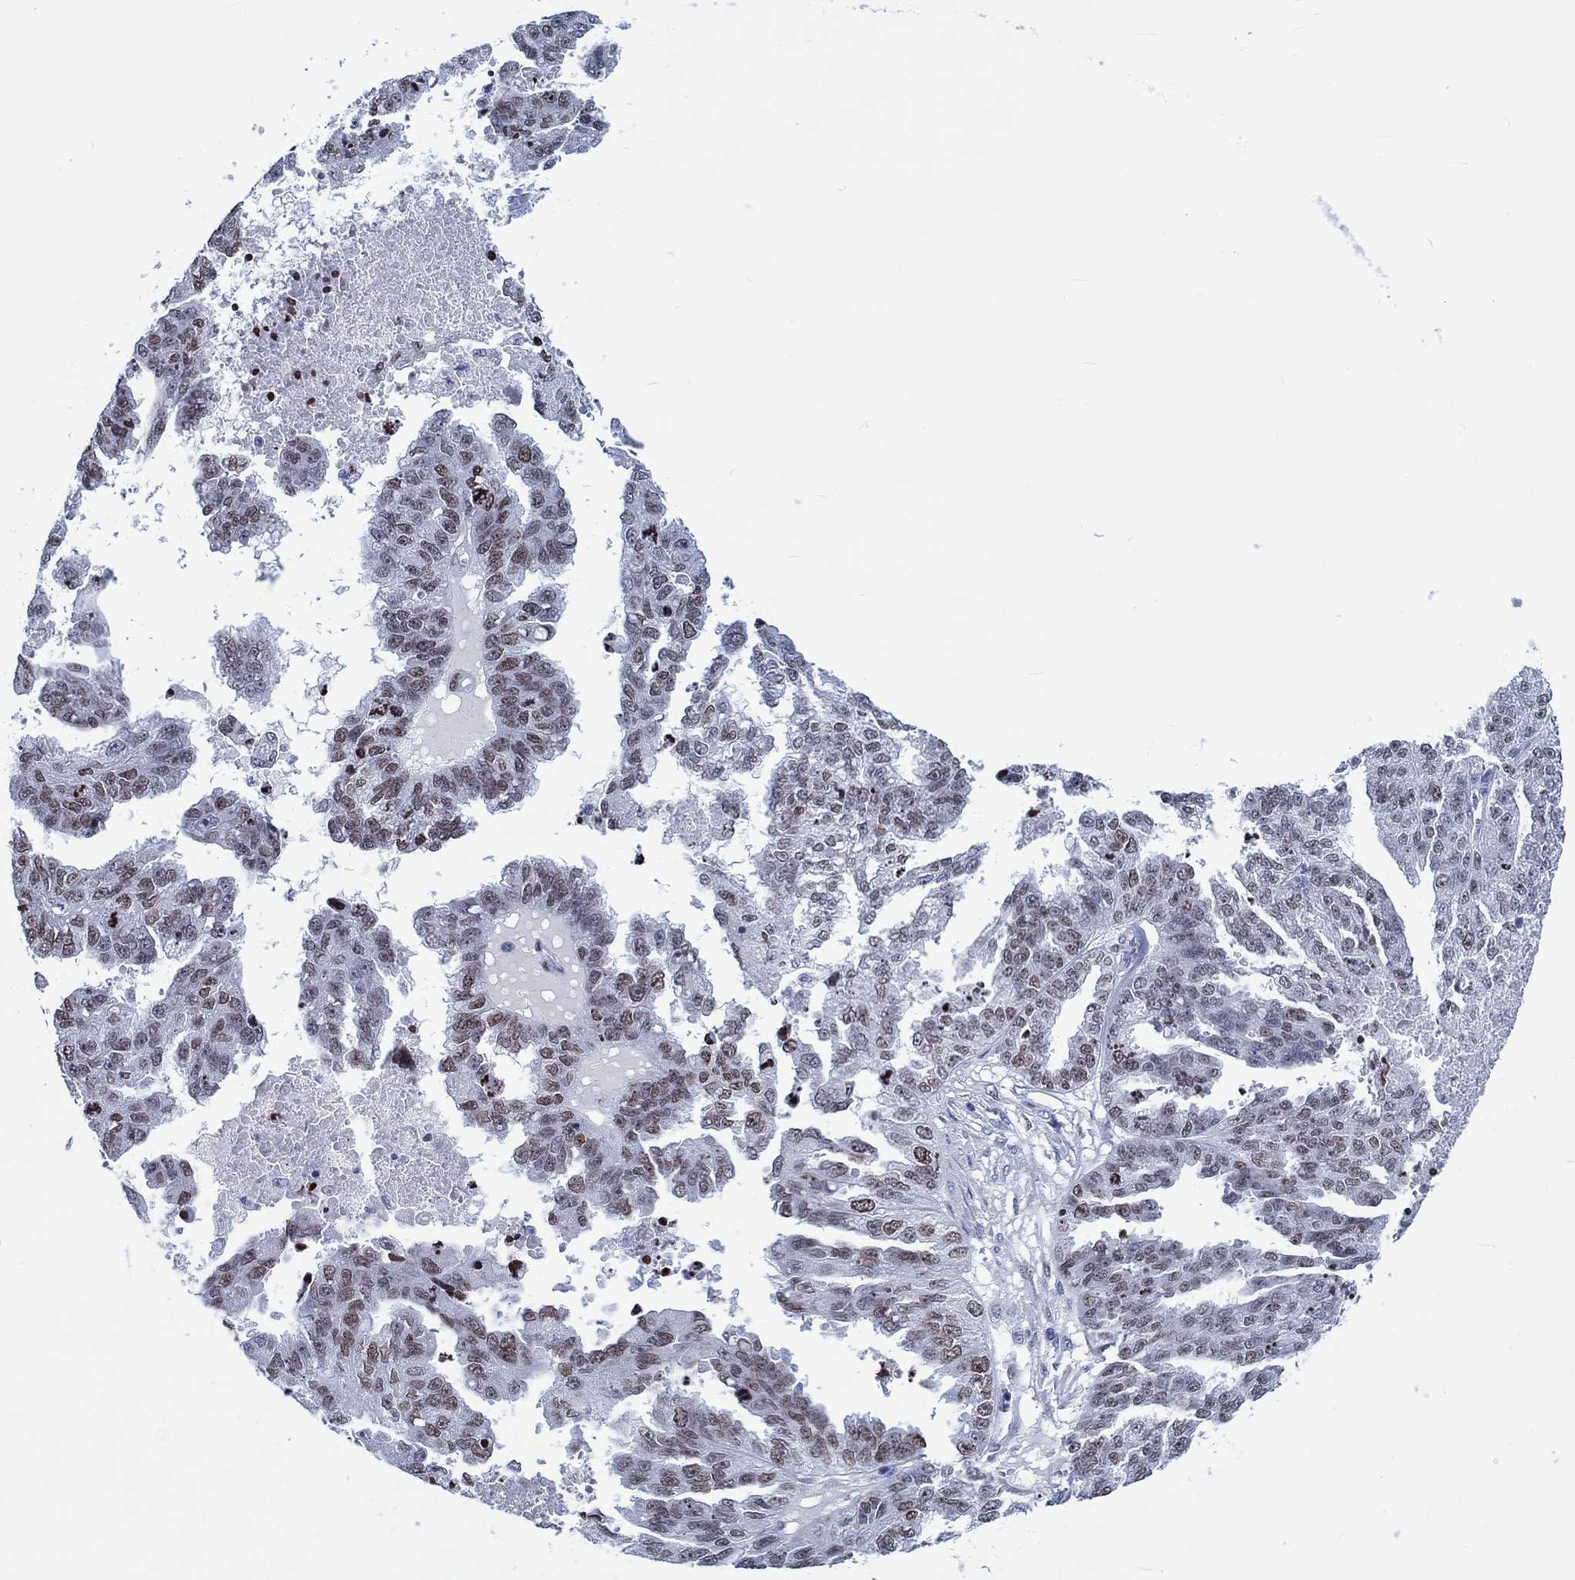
{"staining": {"intensity": "weak", "quantity": "25%-75%", "location": "nuclear"}, "tissue": "ovarian cancer", "cell_type": "Tumor cells", "image_type": "cancer", "snomed": [{"axis": "morphology", "description": "Cystadenocarcinoma, serous, NOS"}, {"axis": "topography", "description": "Ovary"}], "caption": "A brown stain shows weak nuclear expression of a protein in human ovarian serous cystadenocarcinoma tumor cells.", "gene": "H1-1", "patient": {"sex": "female", "age": 58}}